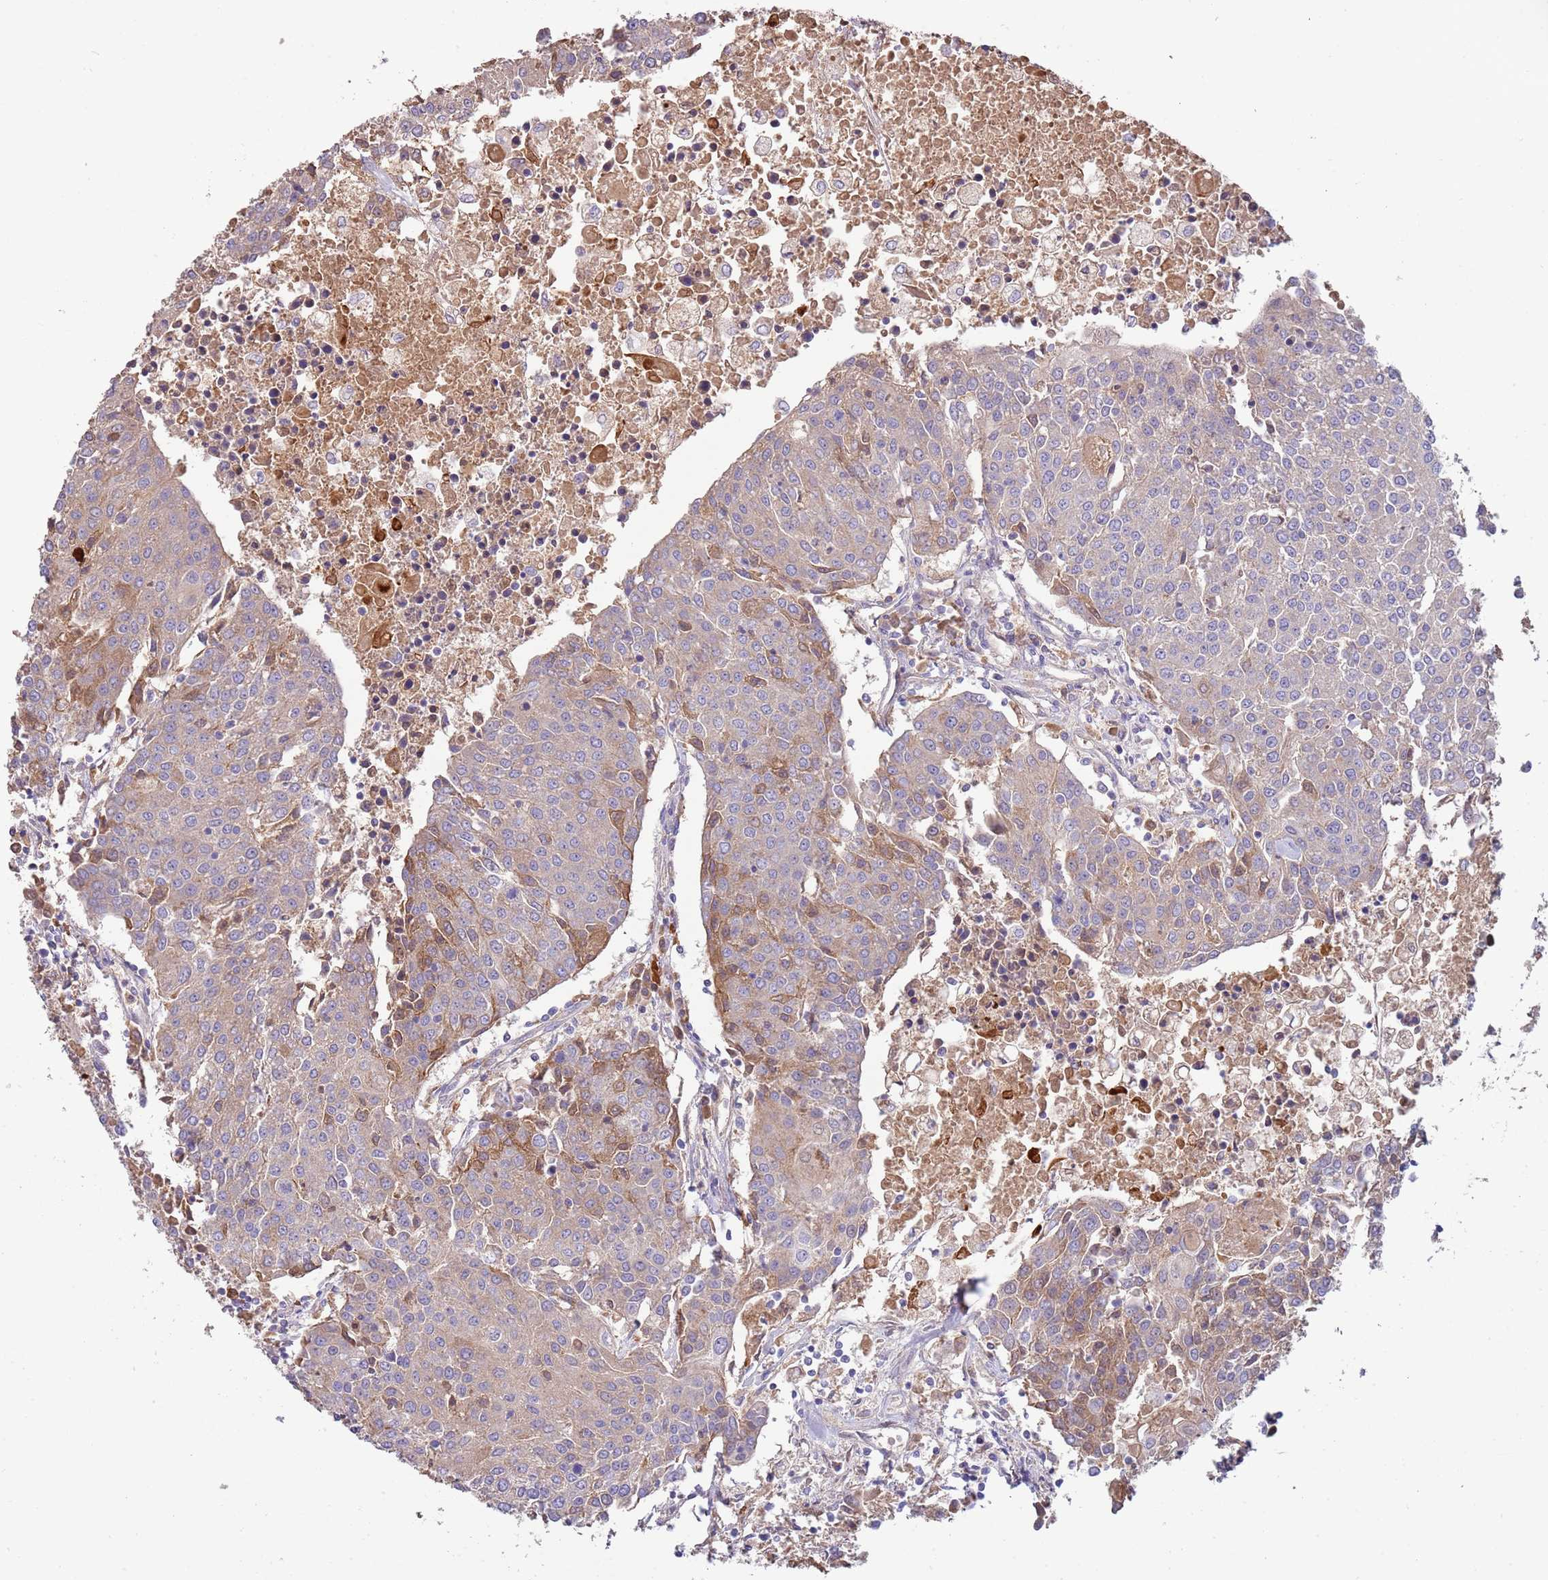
{"staining": {"intensity": "weak", "quantity": "<25%", "location": "cytoplasmic/membranous"}, "tissue": "urothelial cancer", "cell_type": "Tumor cells", "image_type": "cancer", "snomed": [{"axis": "morphology", "description": "Urothelial carcinoma, High grade"}, {"axis": "topography", "description": "Urinary bladder"}], "caption": "A high-resolution photomicrograph shows immunohistochemistry staining of high-grade urothelial carcinoma, which displays no significant expression in tumor cells.", "gene": "TRMO", "patient": {"sex": "female", "age": 85}}